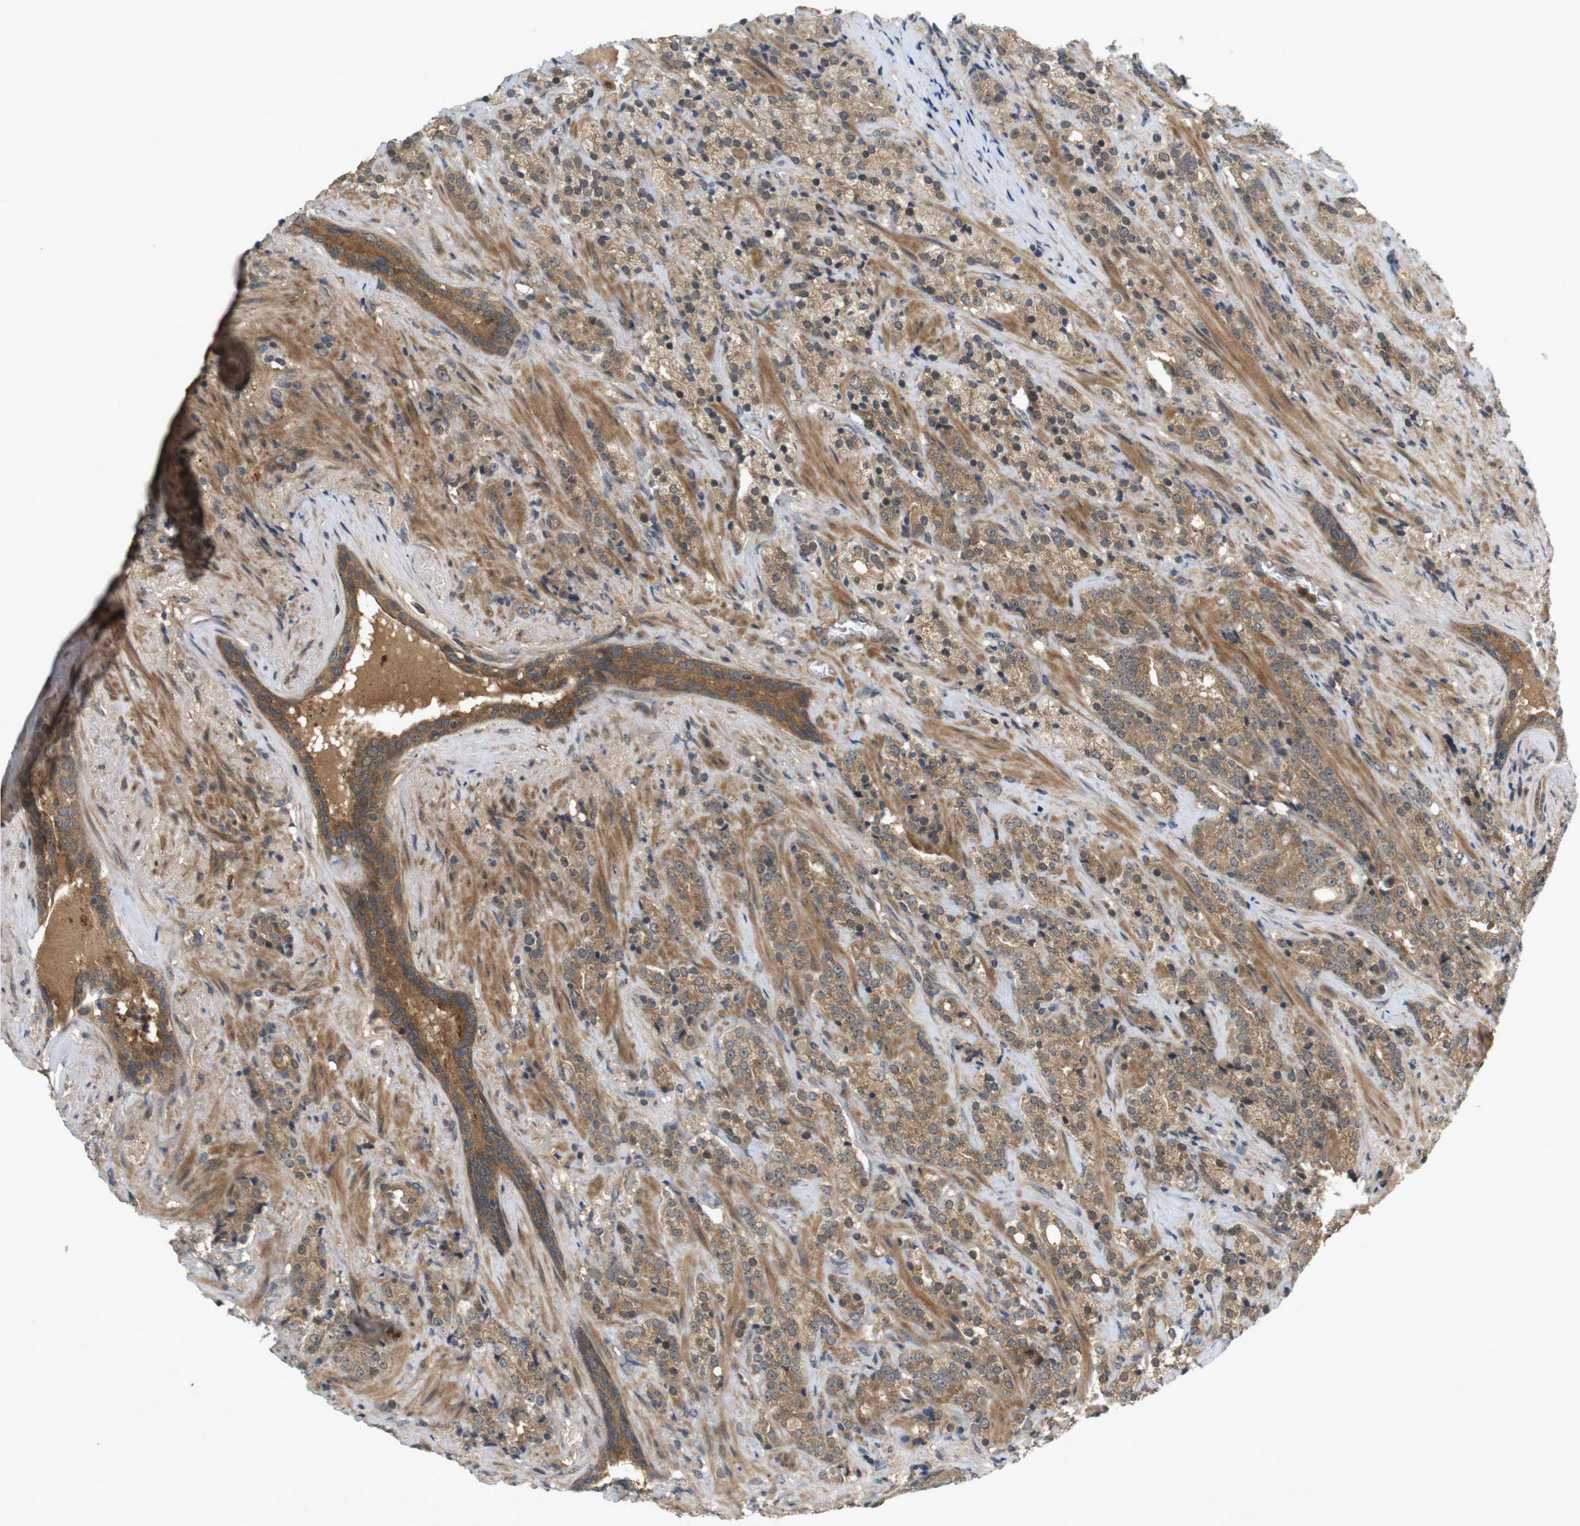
{"staining": {"intensity": "moderate", "quantity": ">75%", "location": "cytoplasmic/membranous"}, "tissue": "prostate cancer", "cell_type": "Tumor cells", "image_type": "cancer", "snomed": [{"axis": "morphology", "description": "Adenocarcinoma, High grade"}, {"axis": "topography", "description": "Prostate"}], "caption": "Protein analysis of prostate high-grade adenocarcinoma tissue displays moderate cytoplasmic/membranous staining in about >75% of tumor cells.", "gene": "NFKBIE", "patient": {"sex": "male", "age": 71}}